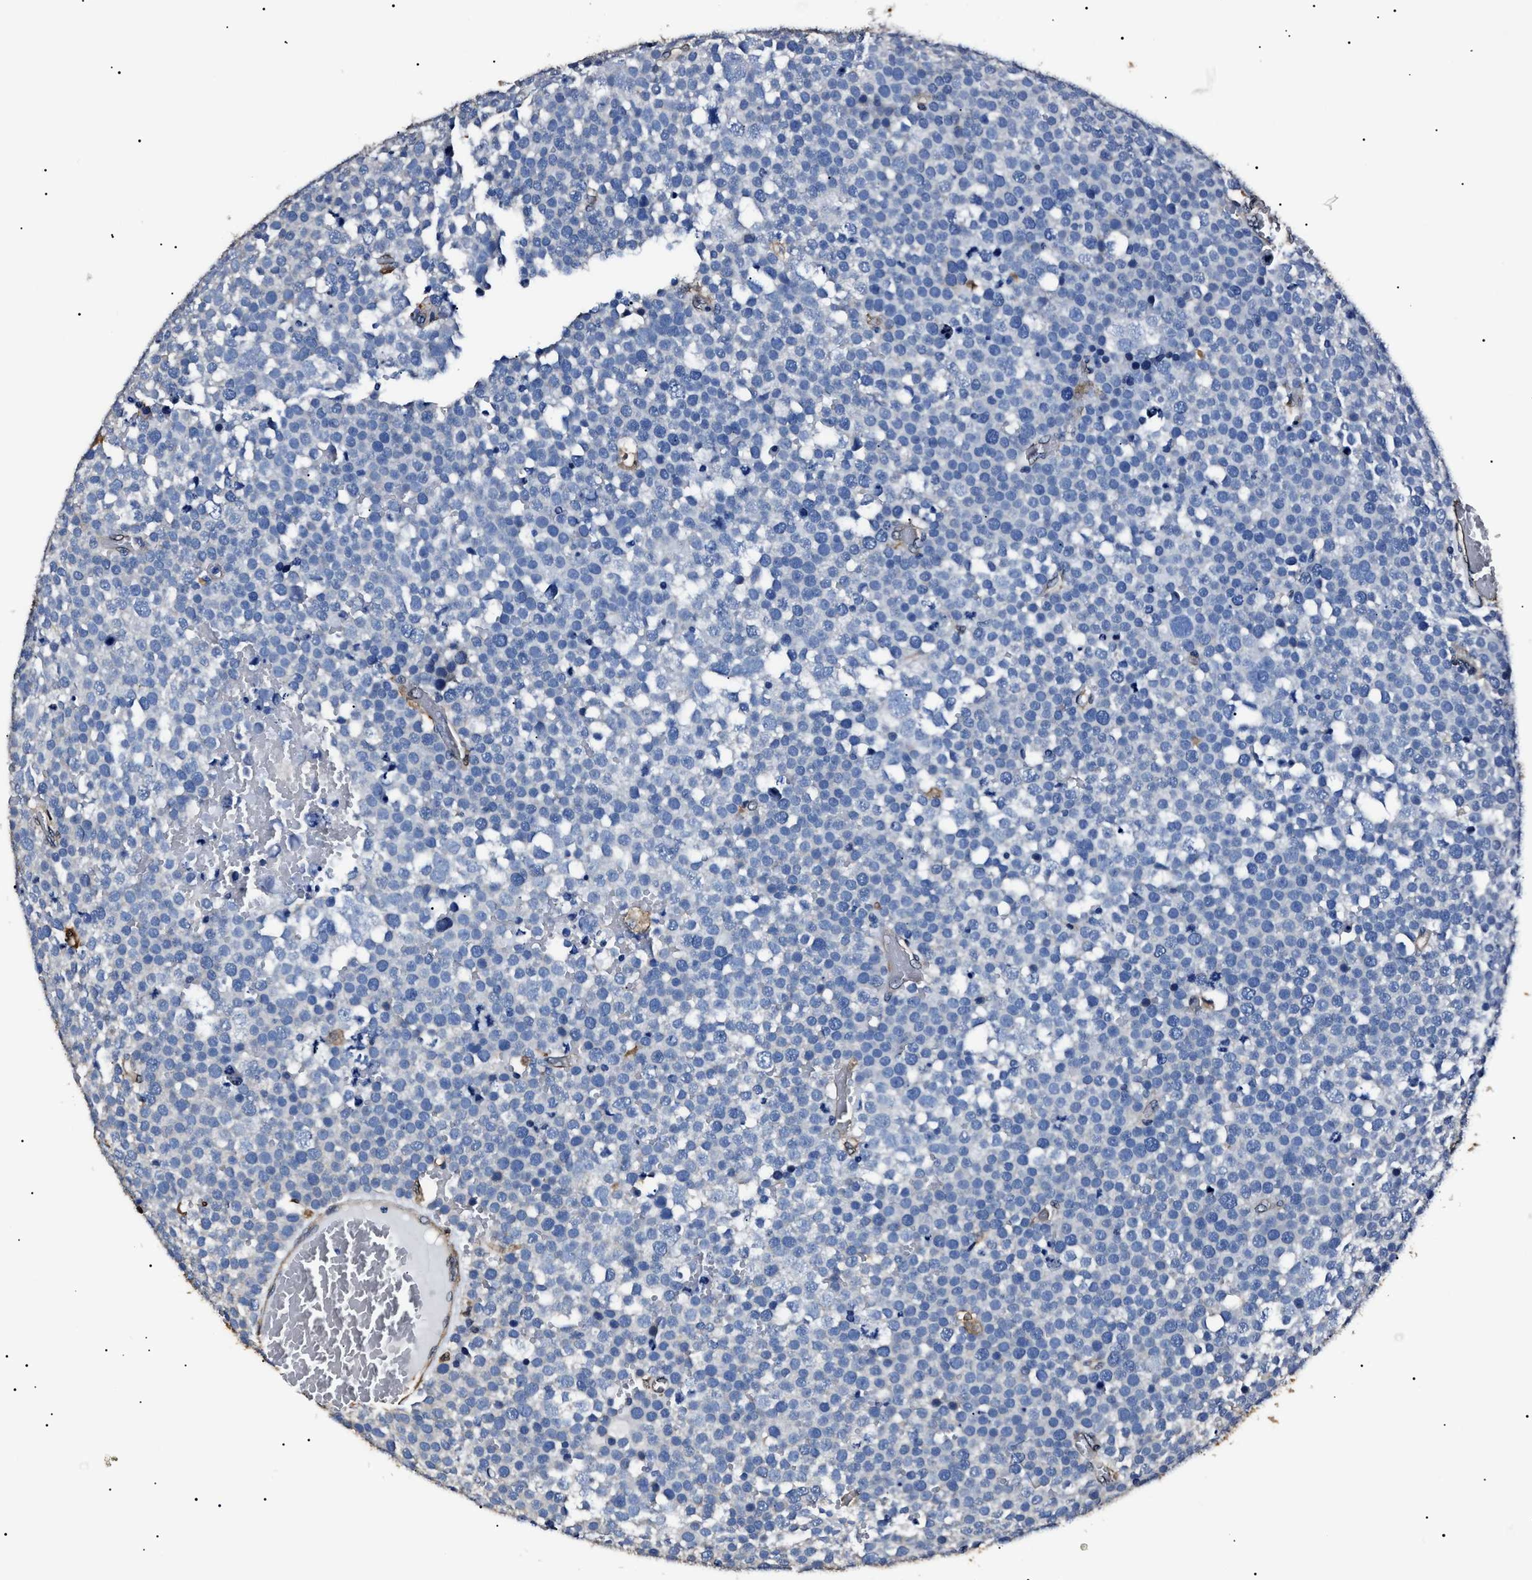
{"staining": {"intensity": "negative", "quantity": "none", "location": "none"}, "tissue": "testis cancer", "cell_type": "Tumor cells", "image_type": "cancer", "snomed": [{"axis": "morphology", "description": "Seminoma, NOS"}, {"axis": "topography", "description": "Testis"}], "caption": "Immunohistochemical staining of human testis cancer (seminoma) displays no significant staining in tumor cells.", "gene": "ALDH1A1", "patient": {"sex": "male", "age": 71}}